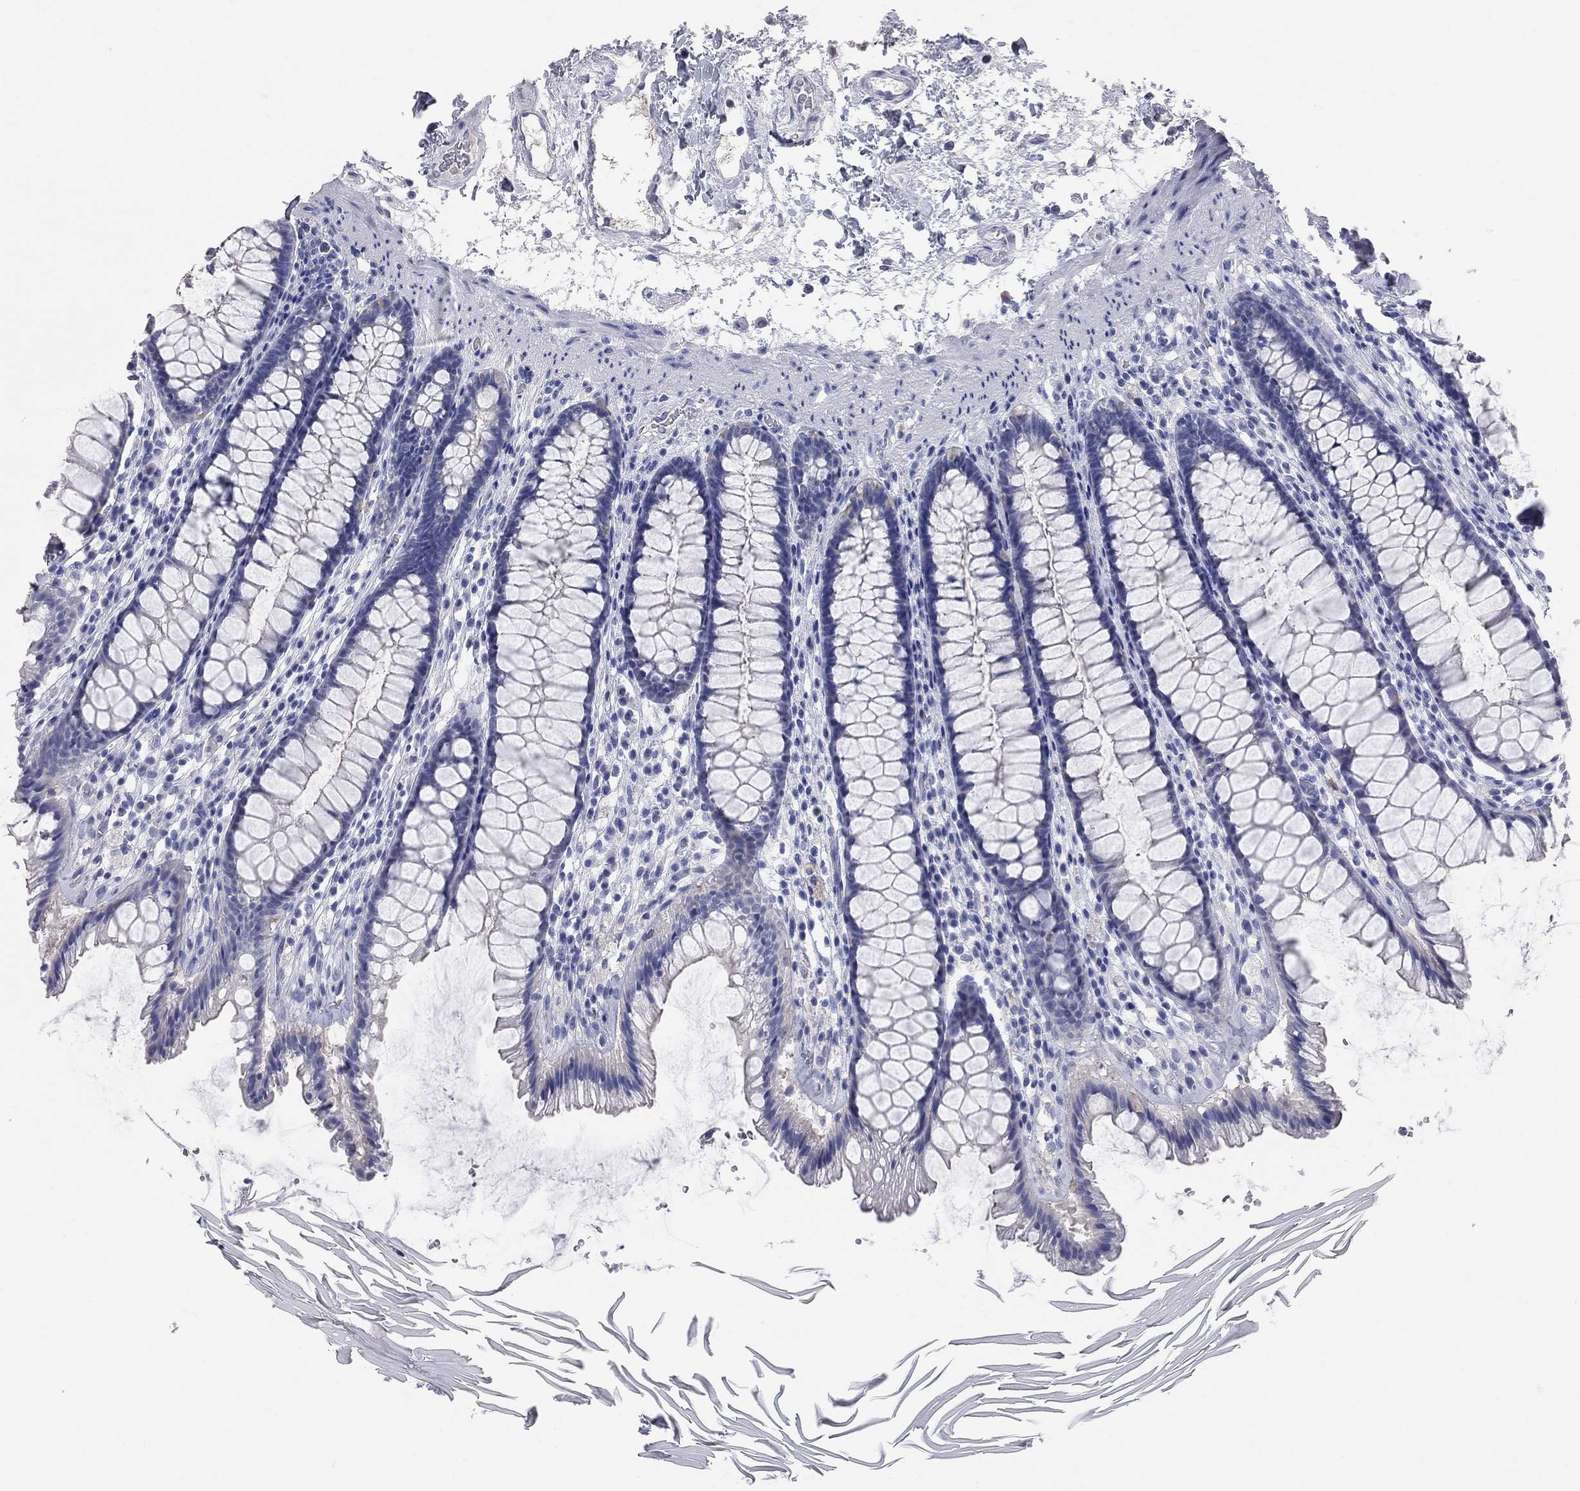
{"staining": {"intensity": "negative", "quantity": "none", "location": "none"}, "tissue": "rectum", "cell_type": "Glandular cells", "image_type": "normal", "snomed": [{"axis": "morphology", "description": "Normal tissue, NOS"}, {"axis": "topography", "description": "Rectum"}], "caption": "The histopathology image displays no significant staining in glandular cells of rectum.", "gene": "AOX1", "patient": {"sex": "male", "age": 72}}